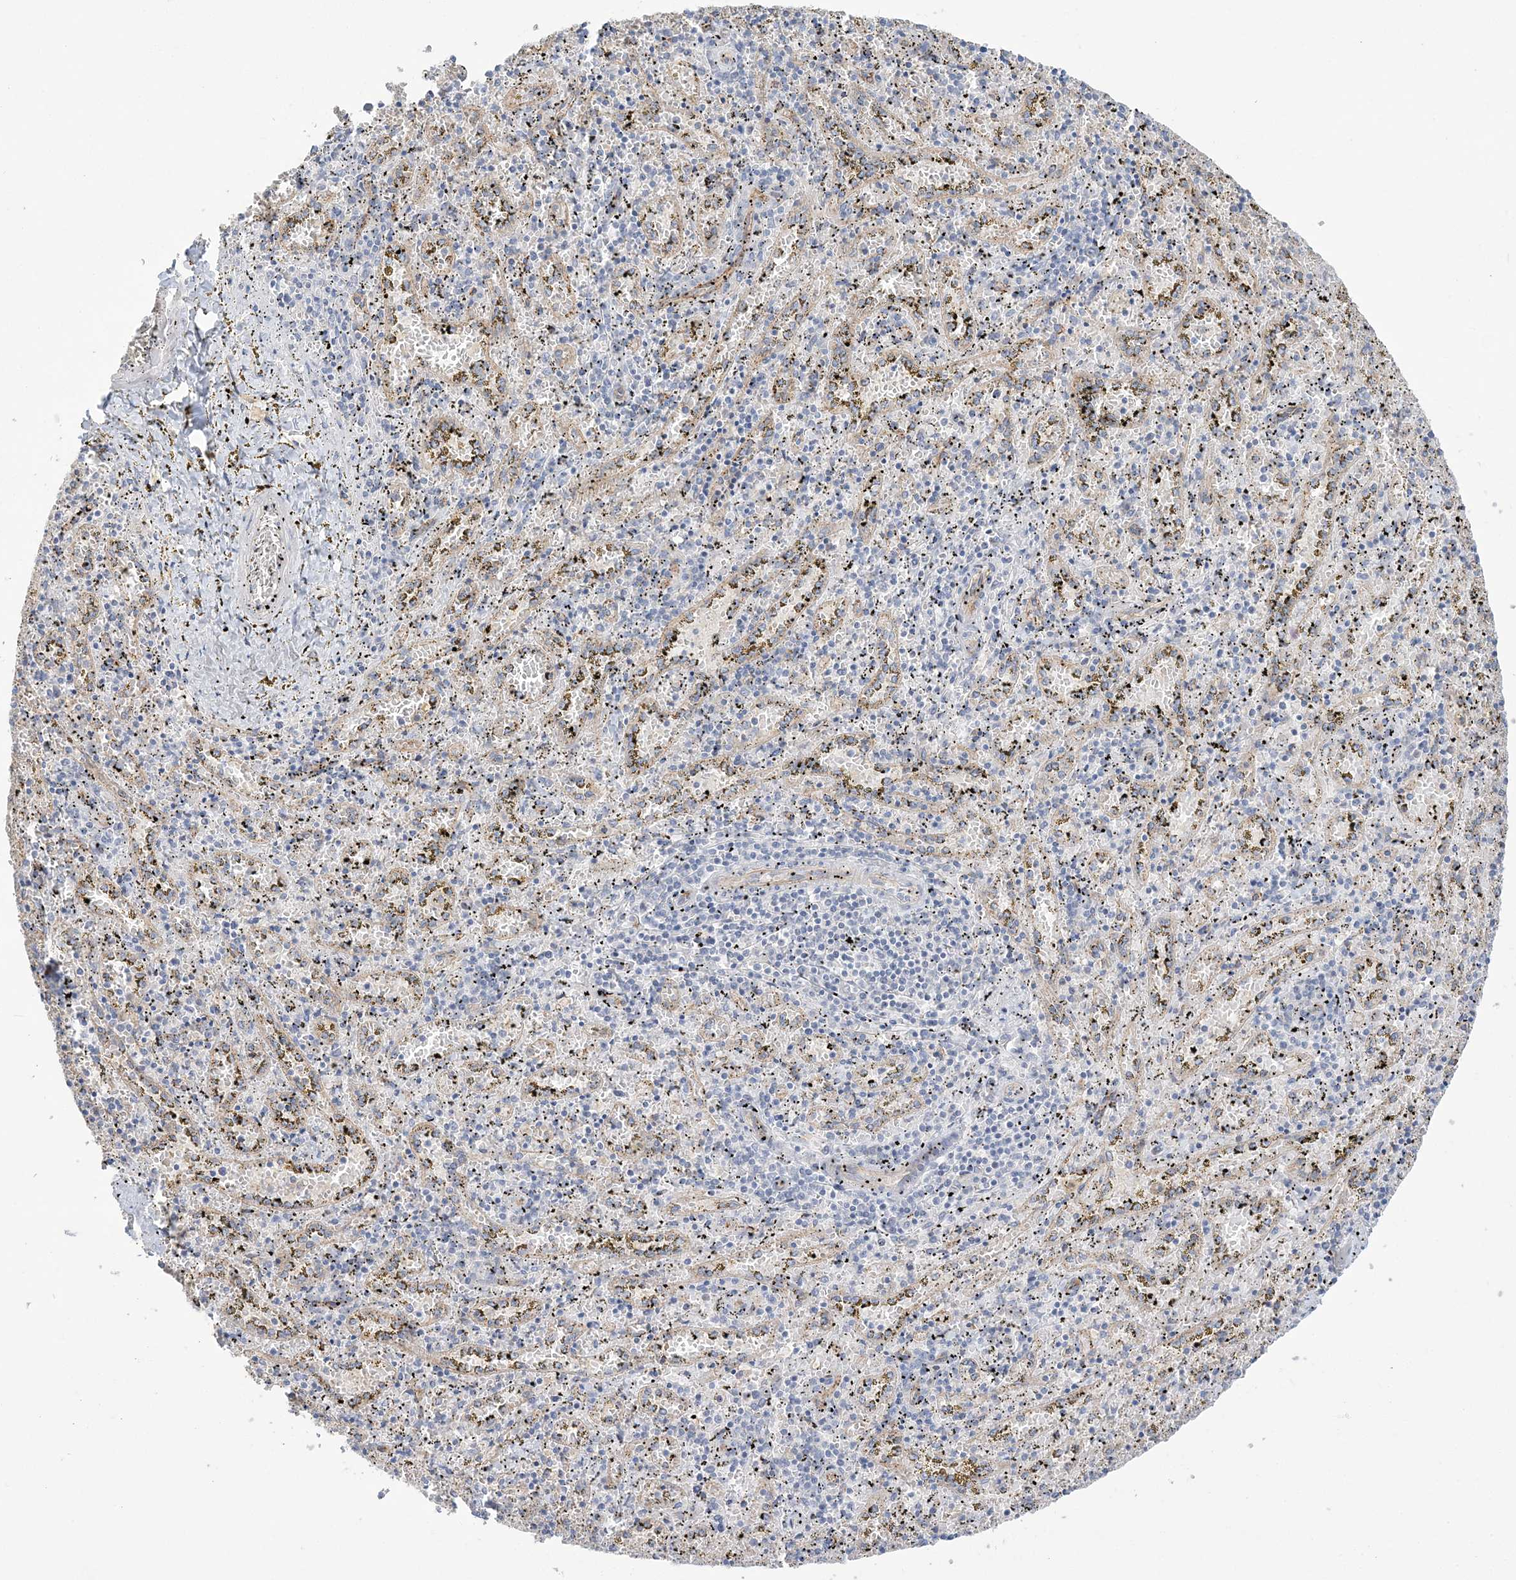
{"staining": {"intensity": "negative", "quantity": "none", "location": "none"}, "tissue": "spleen", "cell_type": "Cells in red pulp", "image_type": "normal", "snomed": [{"axis": "morphology", "description": "Normal tissue, NOS"}, {"axis": "topography", "description": "Spleen"}], "caption": "Immunohistochemistry image of normal human spleen stained for a protein (brown), which exhibits no positivity in cells in red pulp. (DAB IHC, high magnification).", "gene": "FARSB", "patient": {"sex": "male", "age": 11}}